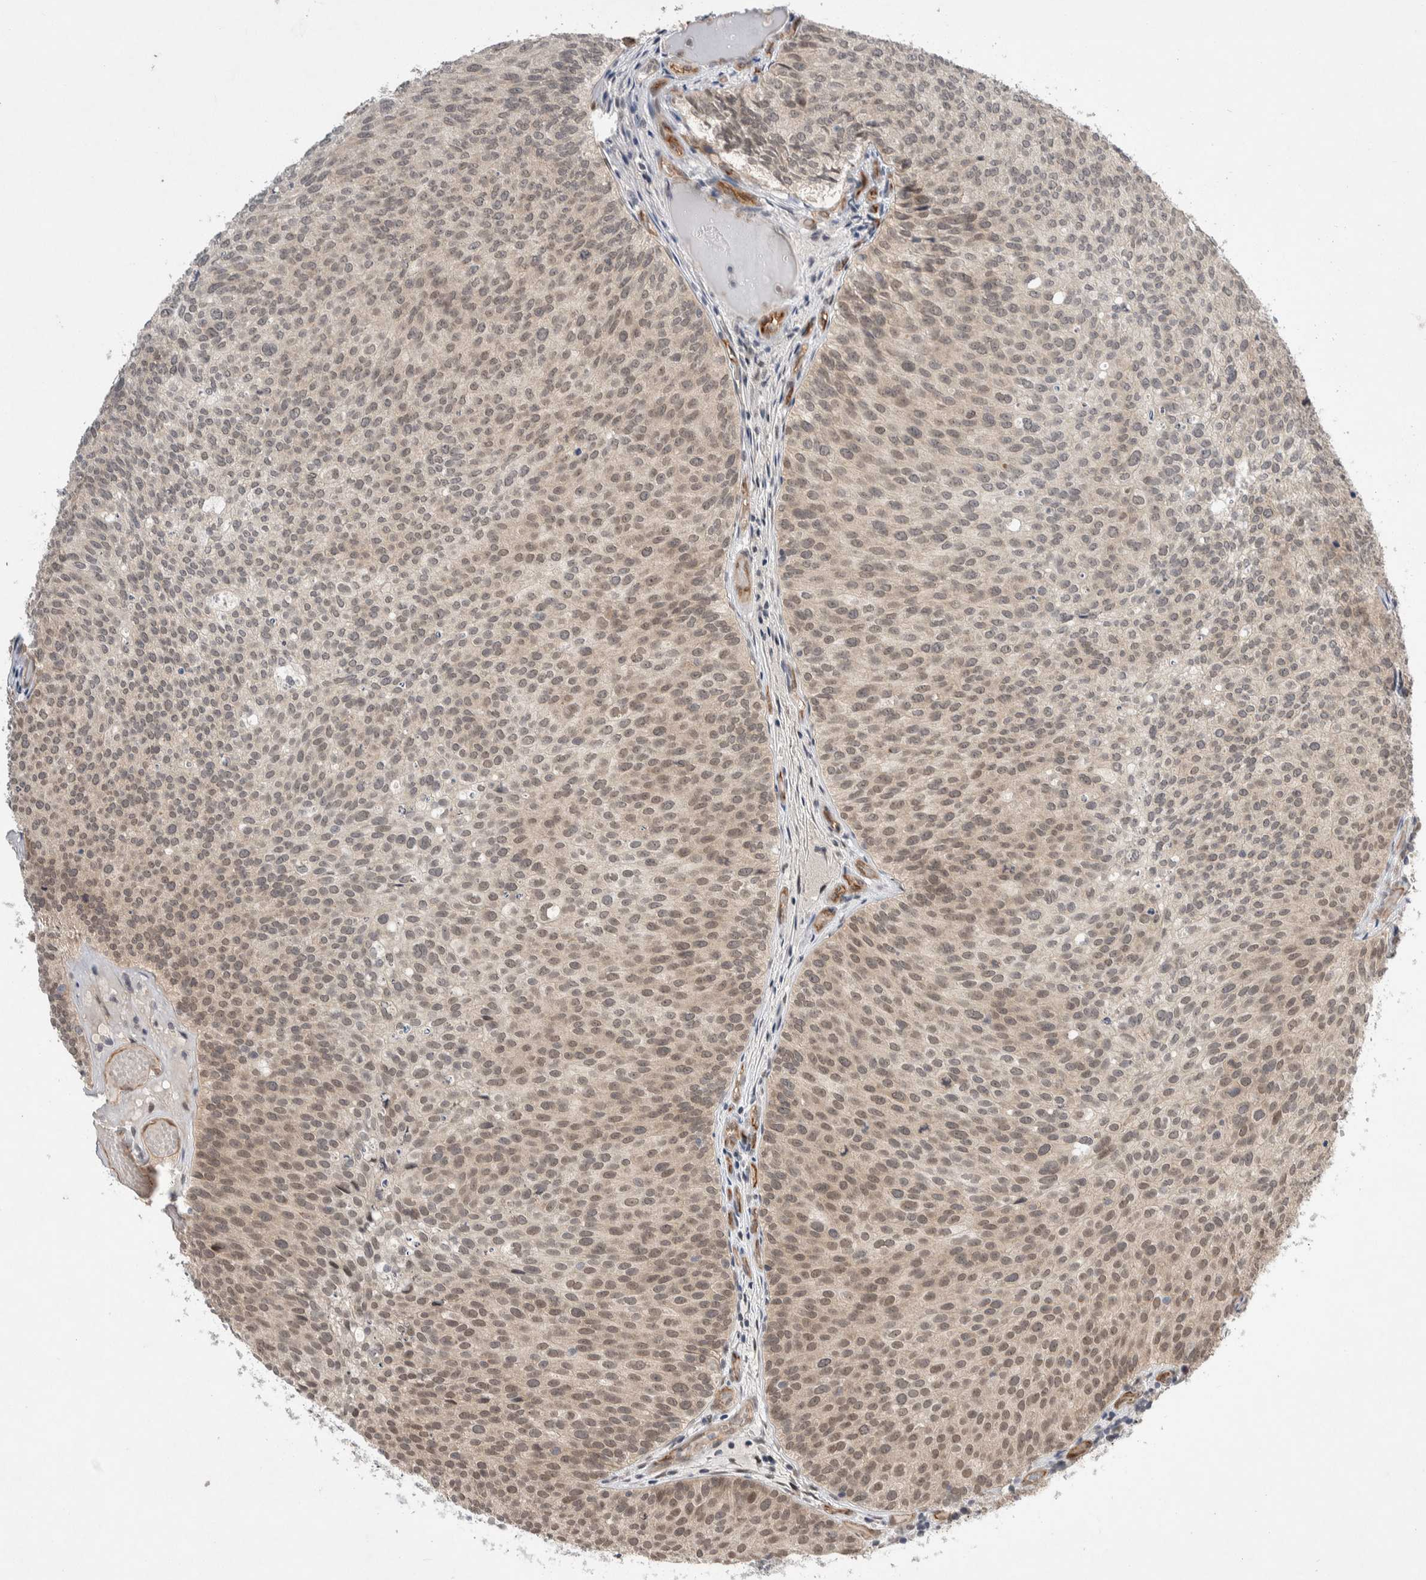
{"staining": {"intensity": "weak", "quantity": ">75%", "location": "nuclear"}, "tissue": "urothelial cancer", "cell_type": "Tumor cells", "image_type": "cancer", "snomed": [{"axis": "morphology", "description": "Urothelial carcinoma, Low grade"}, {"axis": "topography", "description": "Urinary bladder"}], "caption": "Protein staining displays weak nuclear positivity in about >75% of tumor cells in urothelial cancer. (IHC, brightfield microscopy, high magnification).", "gene": "ZNF704", "patient": {"sex": "male", "age": 86}}